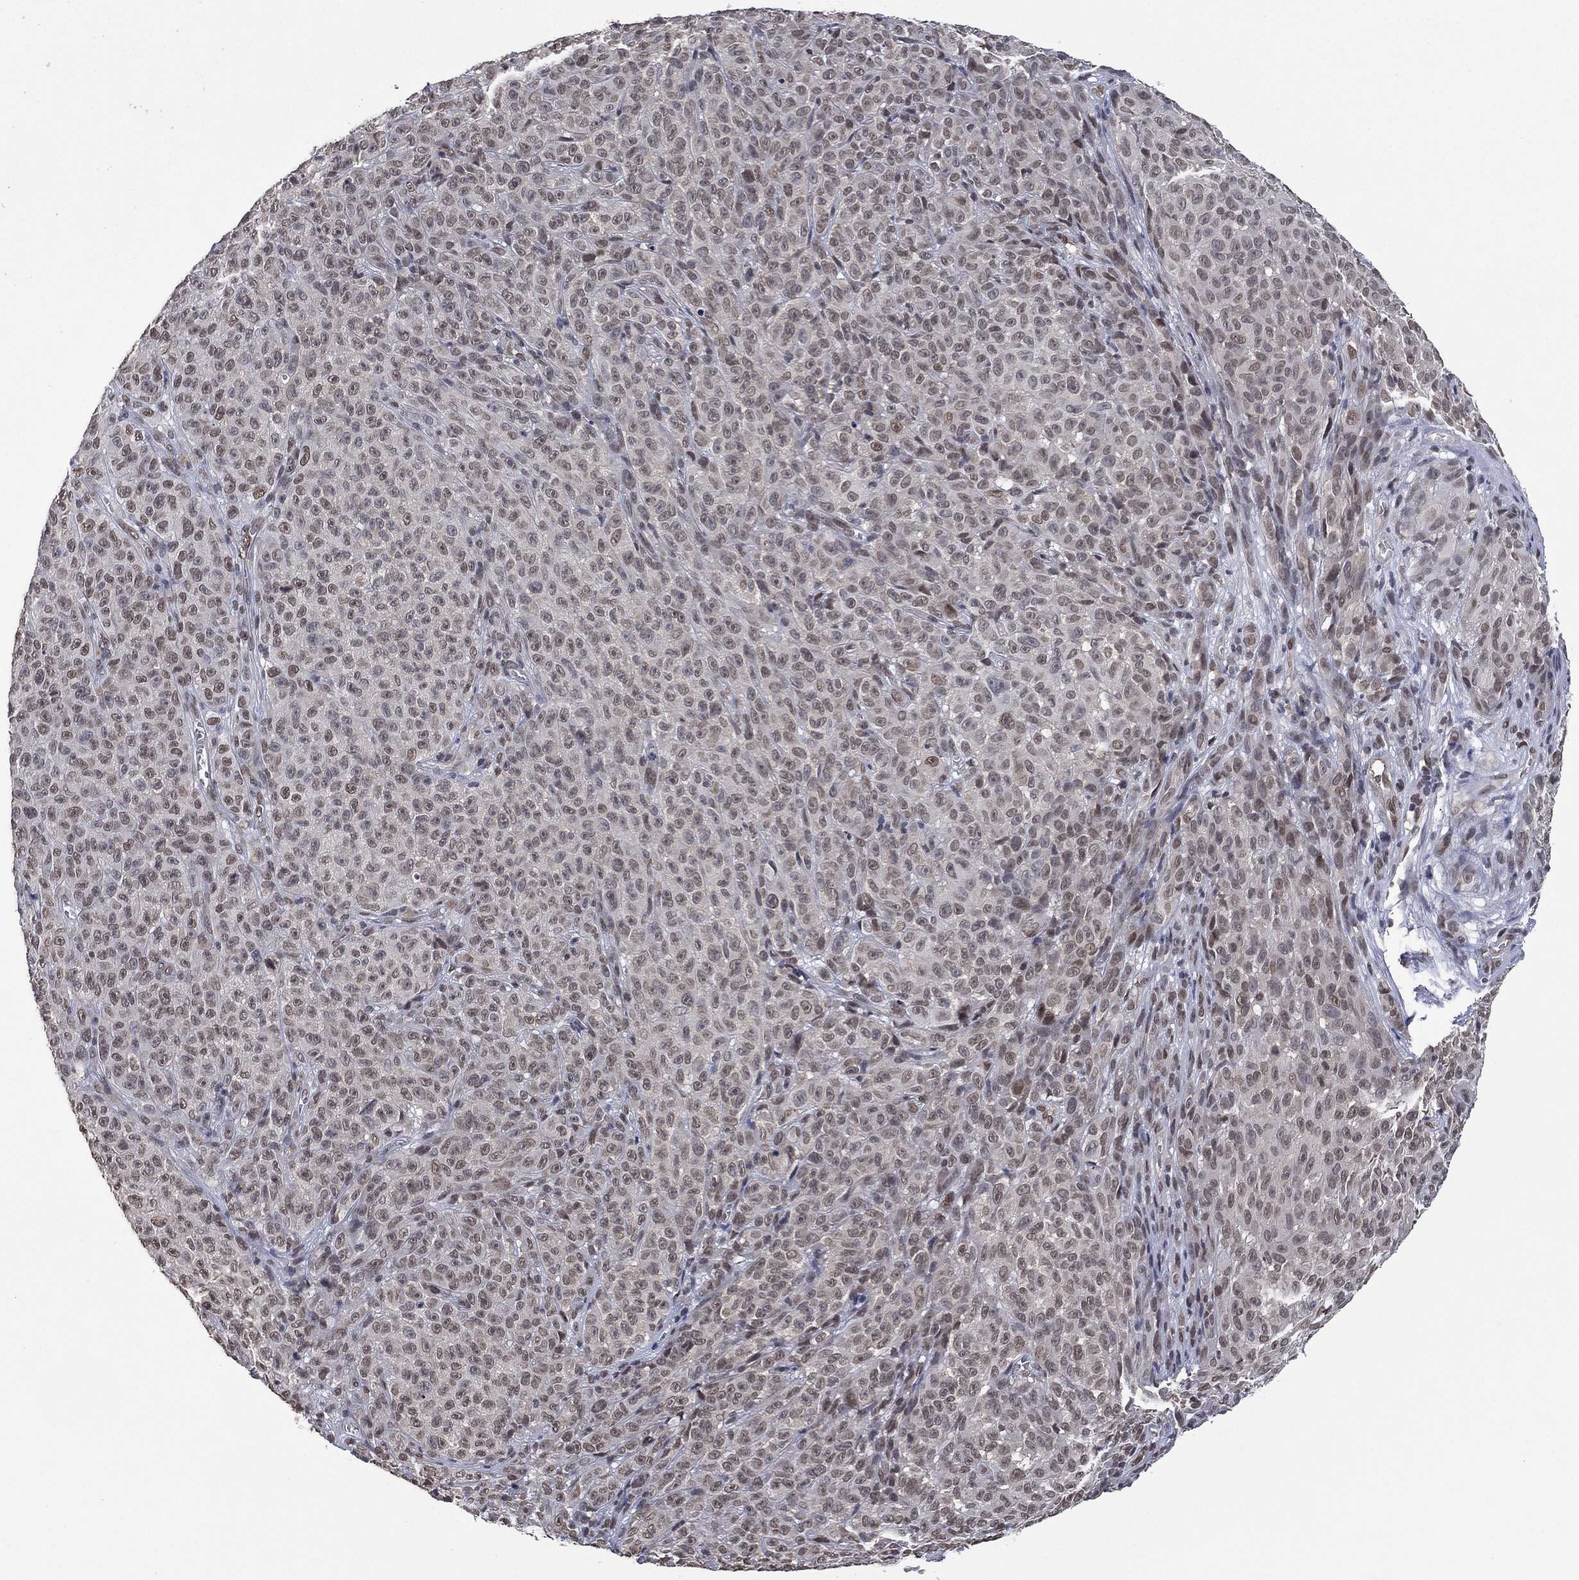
{"staining": {"intensity": "negative", "quantity": "none", "location": "none"}, "tissue": "melanoma", "cell_type": "Tumor cells", "image_type": "cancer", "snomed": [{"axis": "morphology", "description": "Malignant melanoma, NOS"}, {"axis": "topography", "description": "Skin"}], "caption": "Immunohistochemistry (IHC) histopathology image of human melanoma stained for a protein (brown), which exhibits no positivity in tumor cells.", "gene": "EHMT1", "patient": {"sex": "female", "age": 82}}